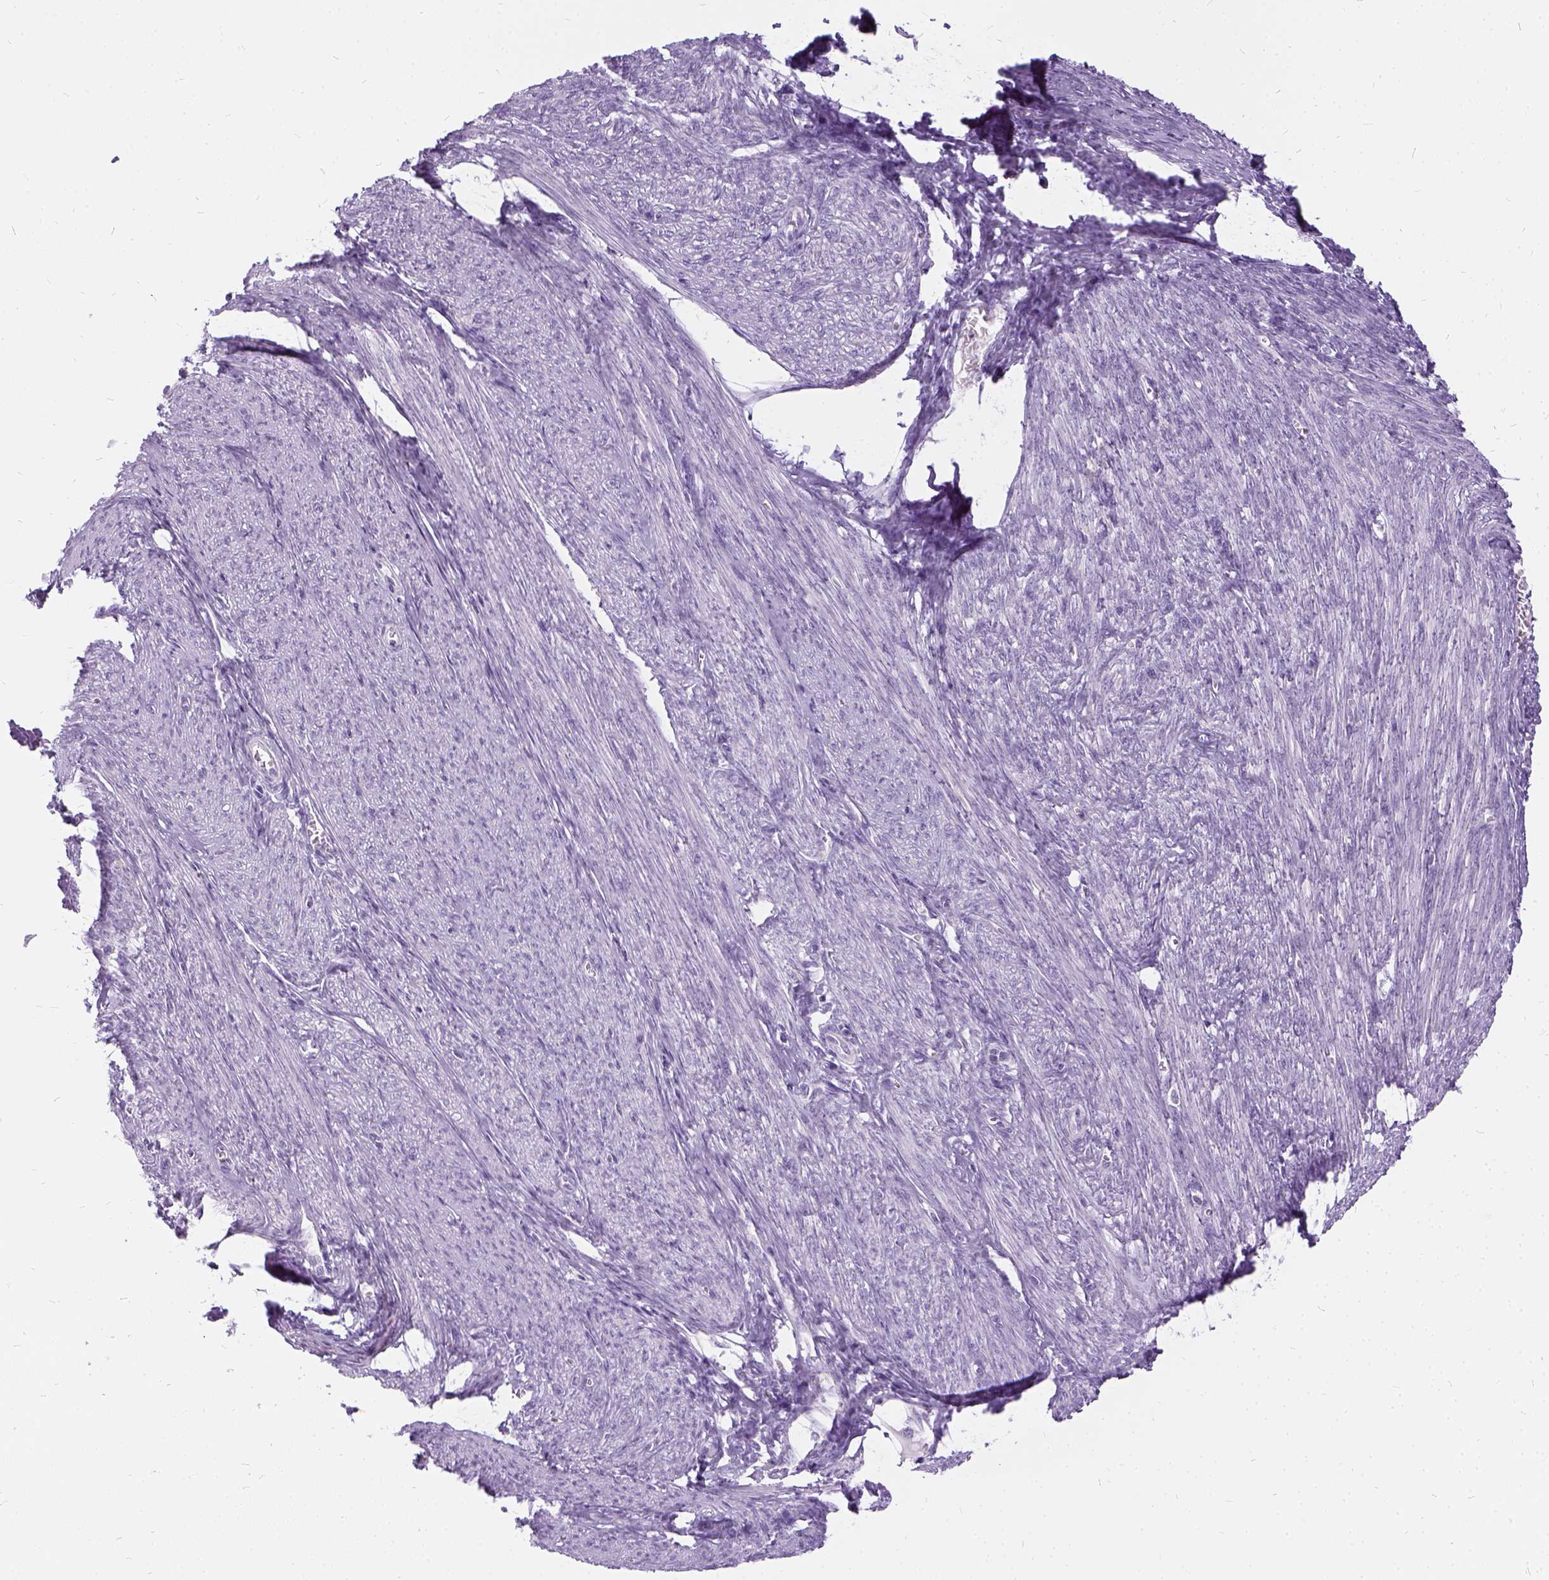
{"staining": {"intensity": "negative", "quantity": "none", "location": "none"}, "tissue": "endometrial cancer", "cell_type": "Tumor cells", "image_type": "cancer", "snomed": [{"axis": "morphology", "description": "Adenocarcinoma, NOS"}, {"axis": "topography", "description": "Endometrium"}], "caption": "High power microscopy photomicrograph of an immunohistochemistry micrograph of endometrial cancer, revealing no significant positivity in tumor cells.", "gene": "FDX1", "patient": {"sex": "female", "age": 58}}